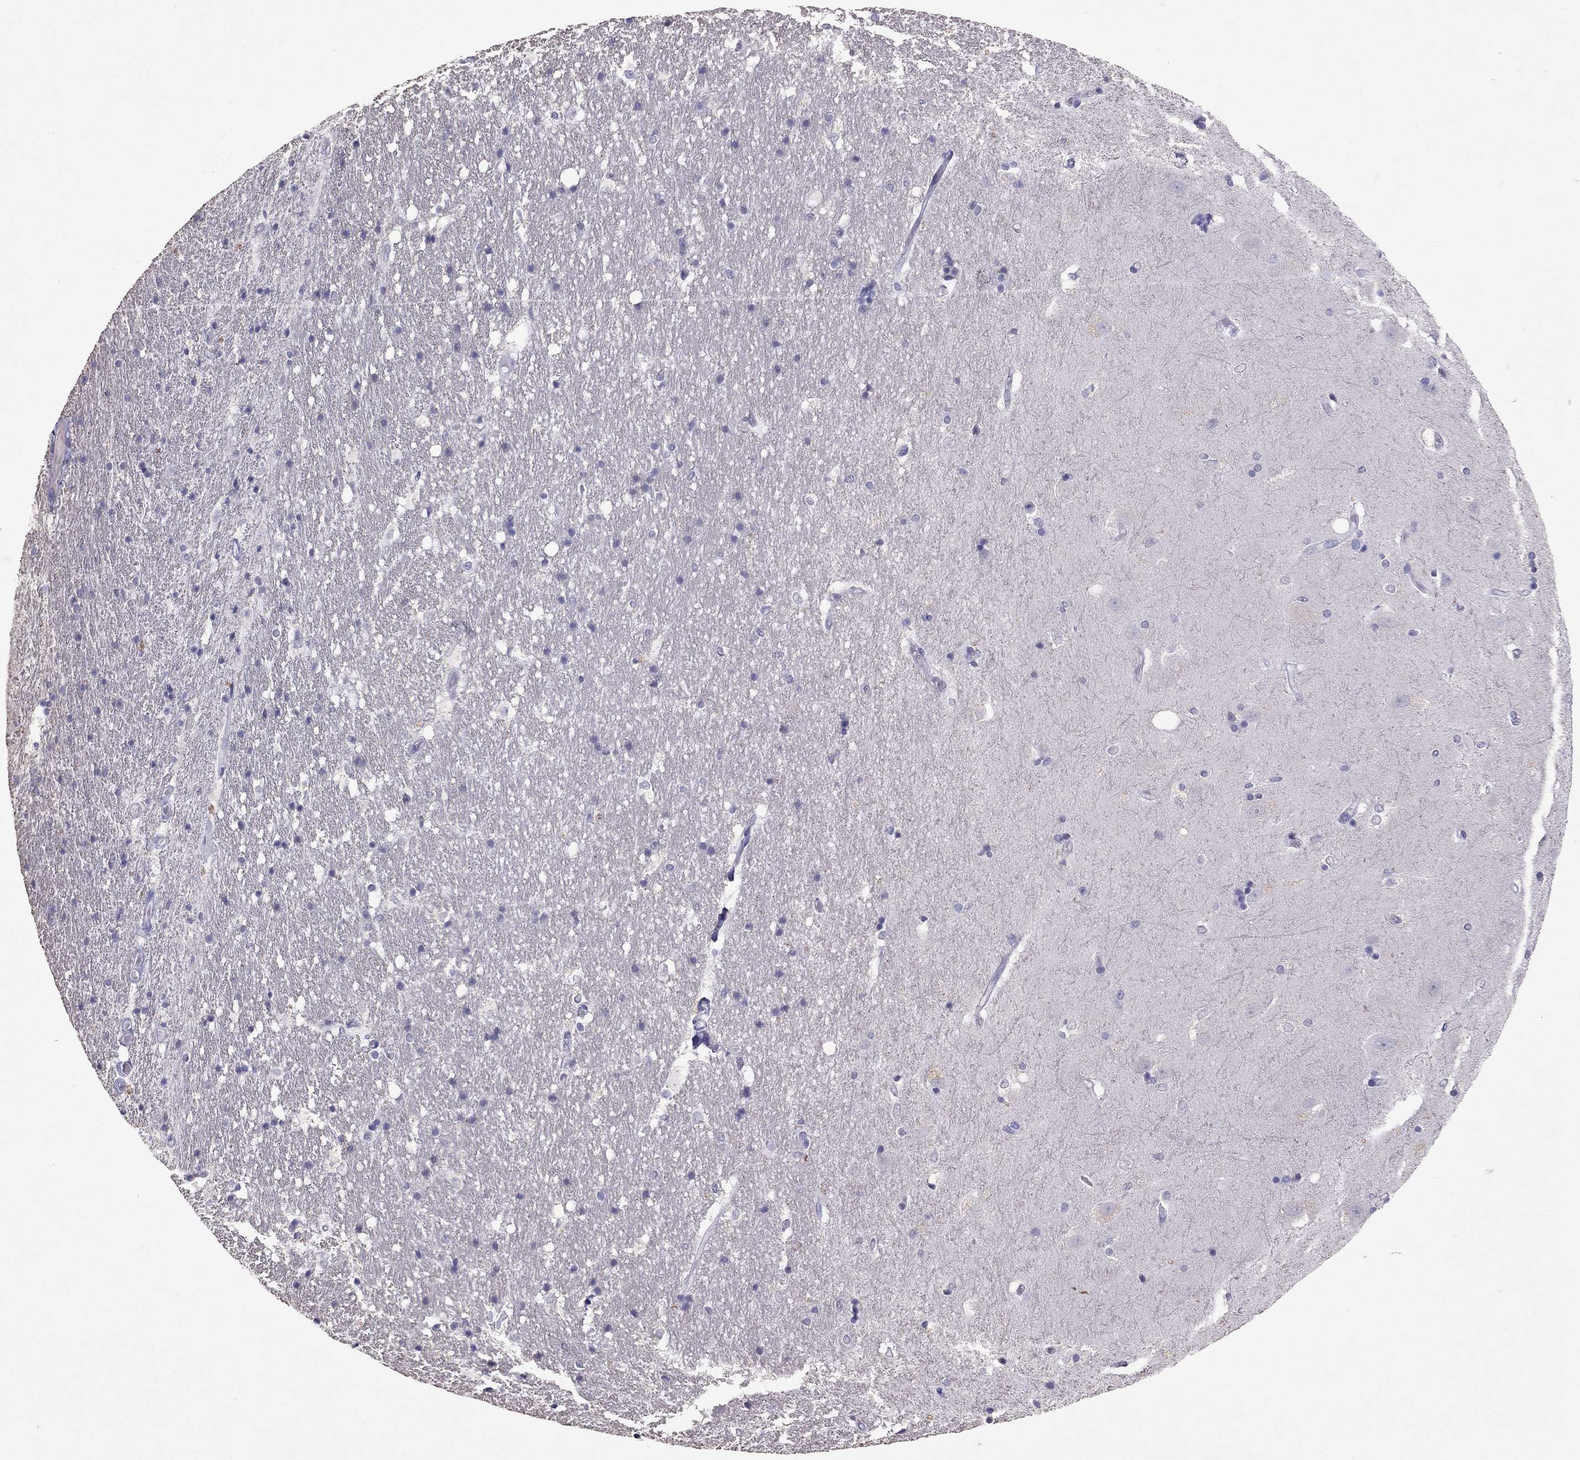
{"staining": {"intensity": "negative", "quantity": "none", "location": "none"}, "tissue": "hippocampus", "cell_type": "Glial cells", "image_type": "normal", "snomed": [{"axis": "morphology", "description": "Normal tissue, NOS"}, {"axis": "topography", "description": "Hippocampus"}], "caption": "Immunohistochemistry (IHC) of benign human hippocampus displays no expression in glial cells. The staining is performed using DAB (3,3'-diaminobenzidine) brown chromogen with nuclei counter-stained in using hematoxylin.", "gene": "PSMB11", "patient": {"sex": "male", "age": 49}}